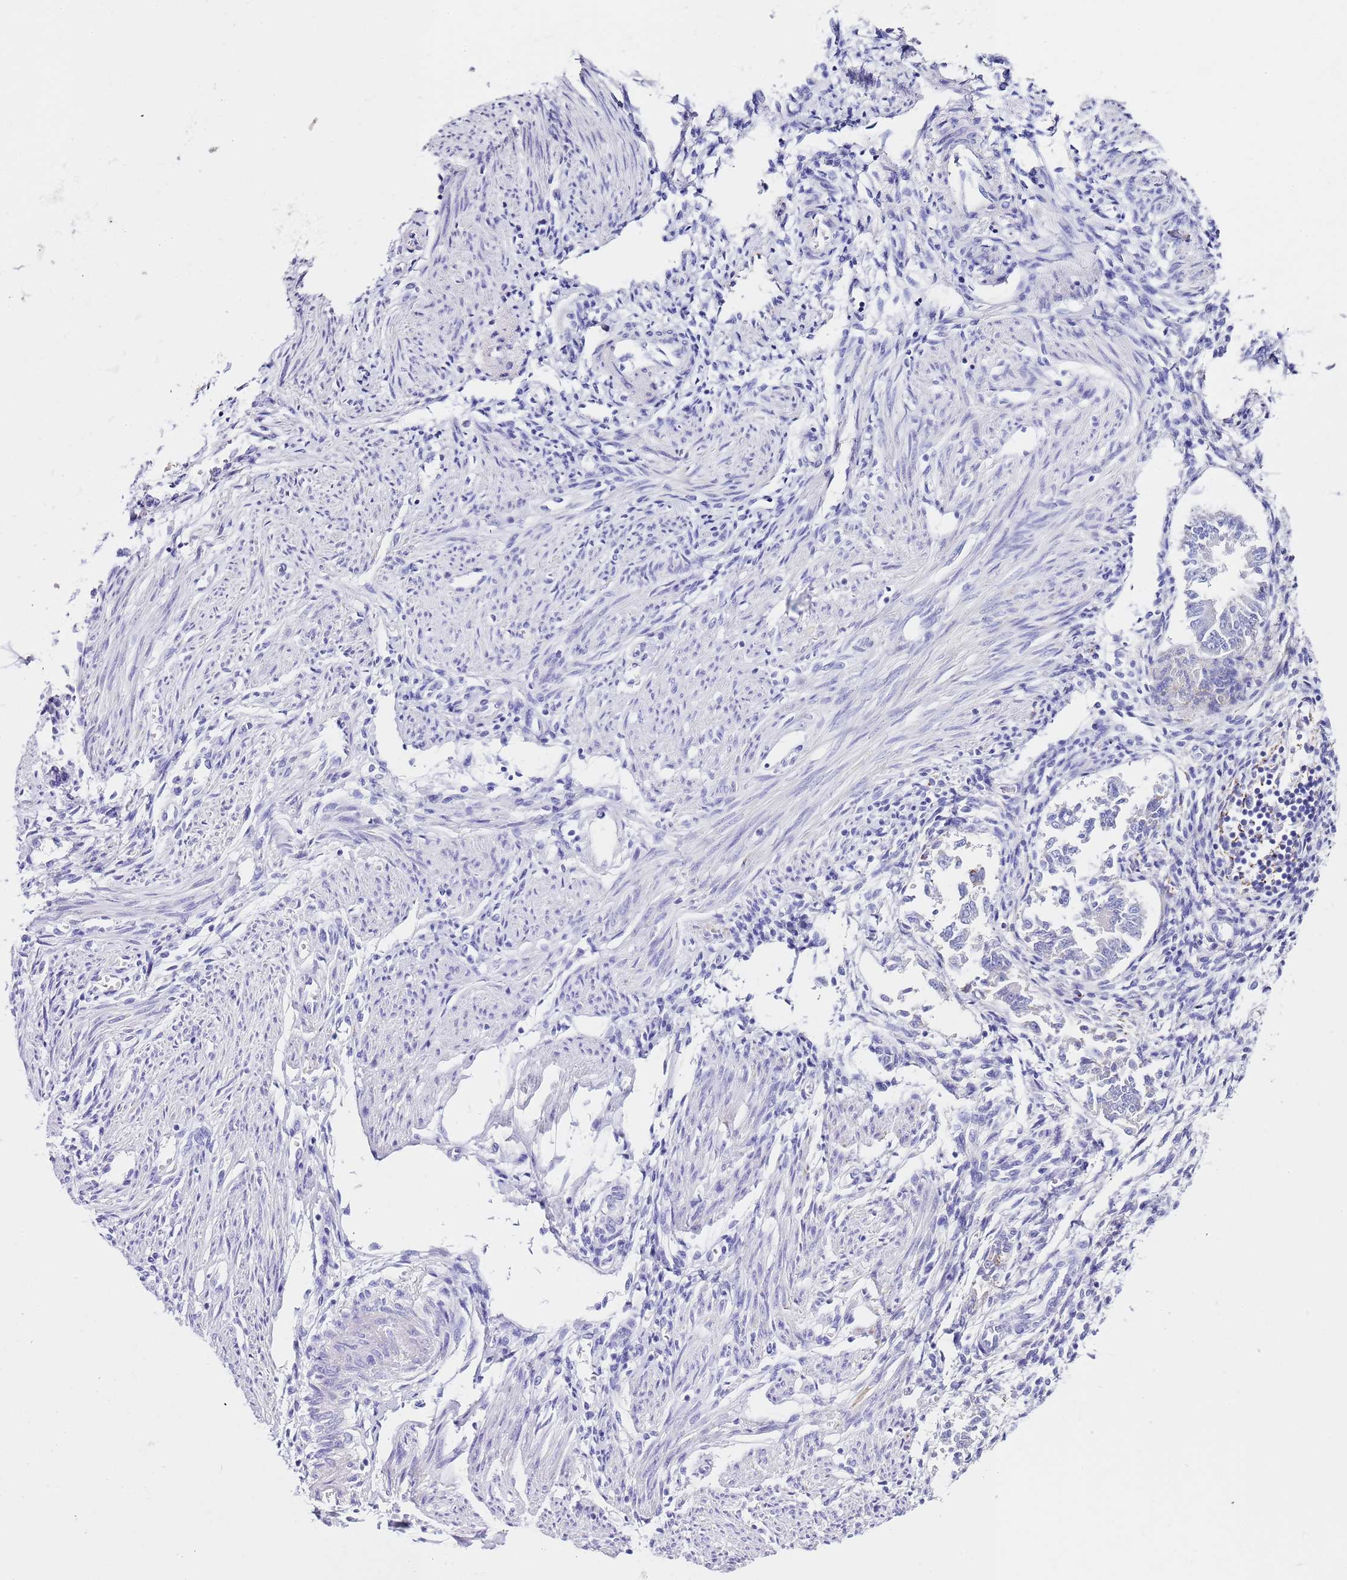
{"staining": {"intensity": "negative", "quantity": "none", "location": "none"}, "tissue": "endometrium", "cell_type": "Cells in endometrial stroma", "image_type": "normal", "snomed": [{"axis": "morphology", "description": "Normal tissue, NOS"}, {"axis": "topography", "description": "Uterus"}, {"axis": "topography", "description": "Endometrium"}], "caption": "Human endometrium stained for a protein using immunohistochemistry (IHC) displays no expression in cells in endometrial stroma.", "gene": "PTBP2", "patient": {"sex": "female", "age": 48}}